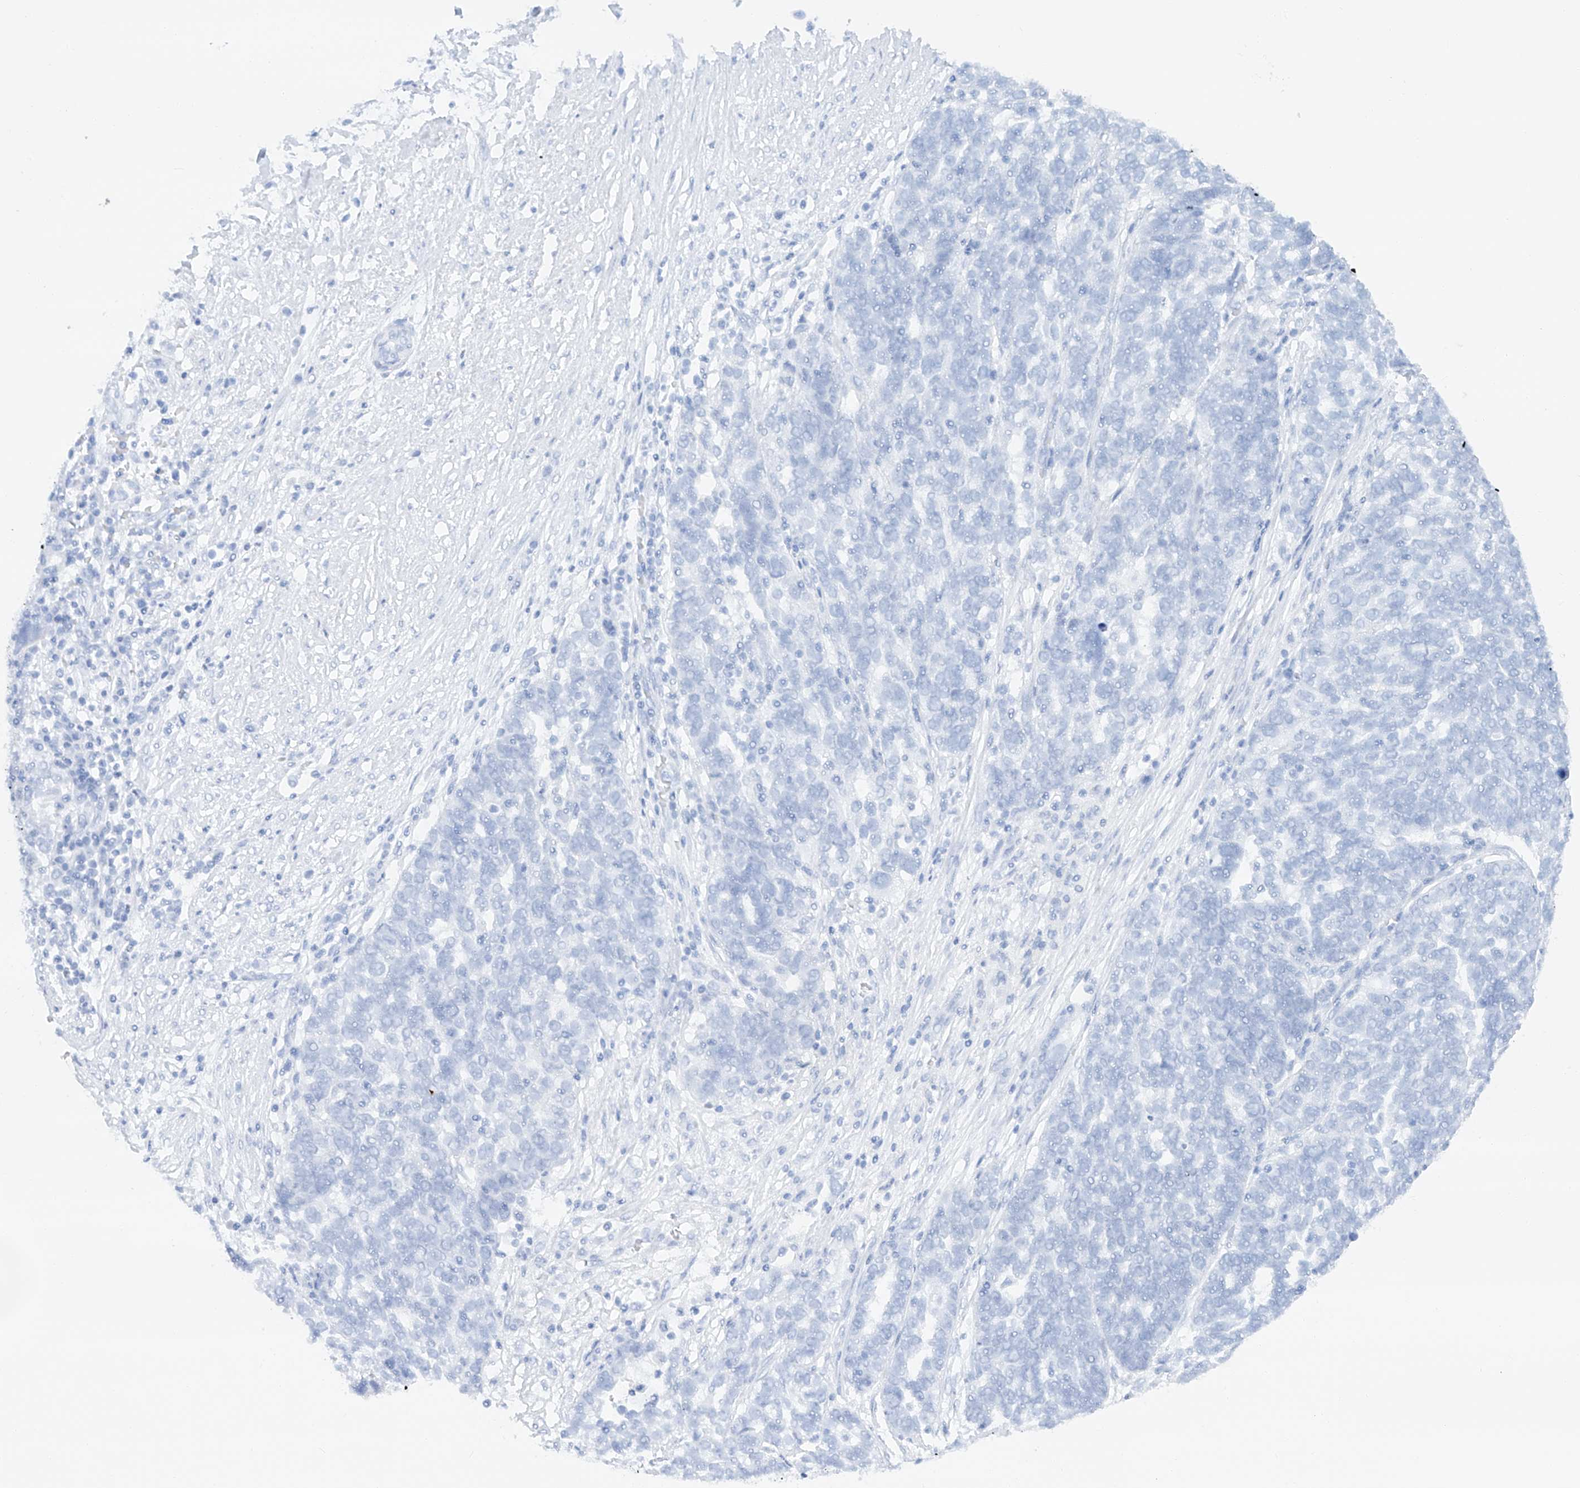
{"staining": {"intensity": "negative", "quantity": "none", "location": "none"}, "tissue": "ovarian cancer", "cell_type": "Tumor cells", "image_type": "cancer", "snomed": [{"axis": "morphology", "description": "Cystadenocarcinoma, serous, NOS"}, {"axis": "topography", "description": "Ovary"}], "caption": "This micrograph is of ovarian cancer stained with IHC to label a protein in brown with the nuclei are counter-stained blue. There is no staining in tumor cells.", "gene": "POGK", "patient": {"sex": "female", "age": 59}}